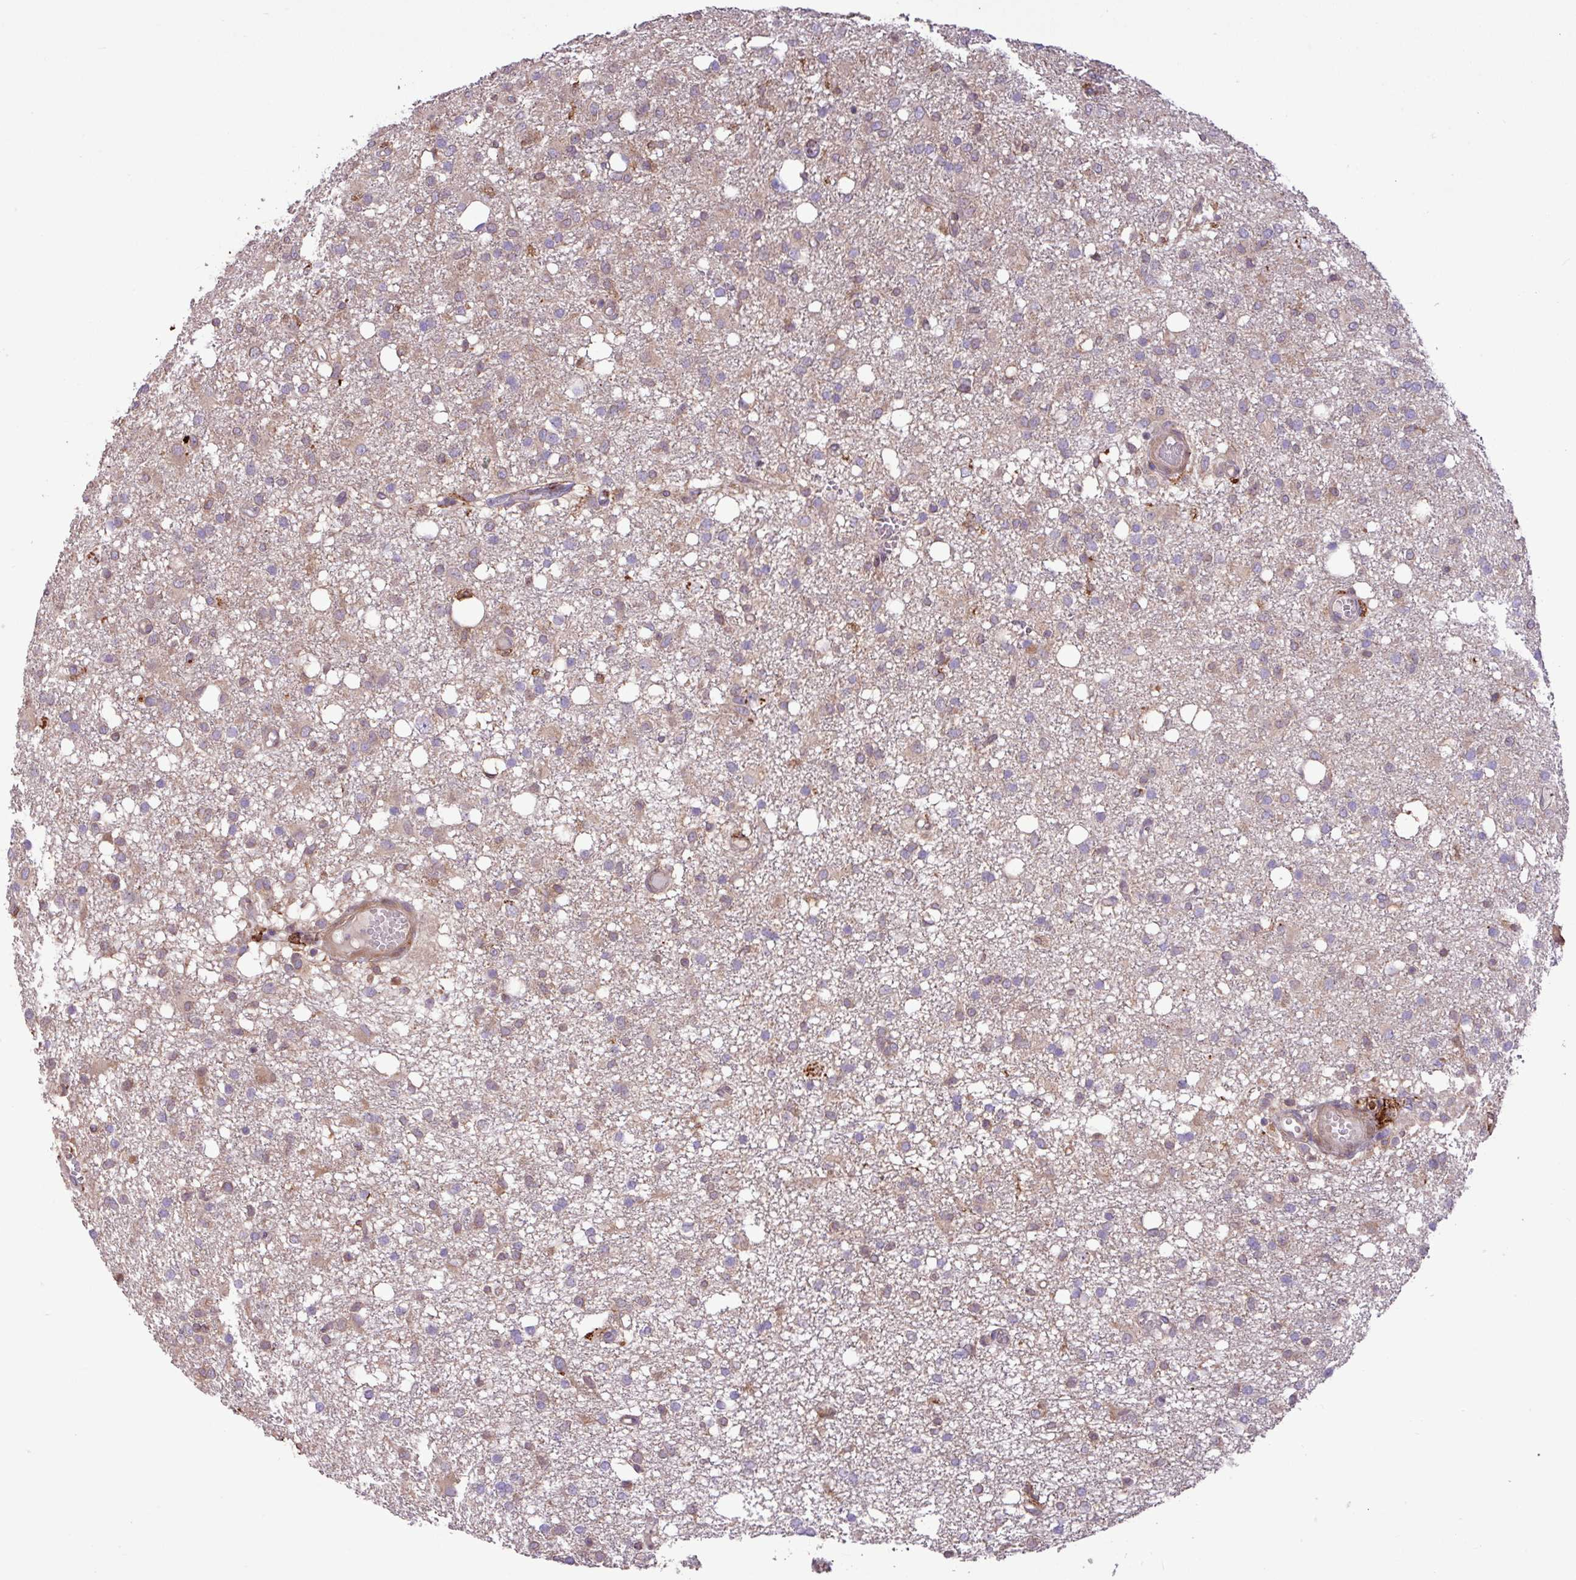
{"staining": {"intensity": "weak", "quantity": "25%-75%", "location": "cytoplasmic/membranous"}, "tissue": "glioma", "cell_type": "Tumor cells", "image_type": "cancer", "snomed": [{"axis": "morphology", "description": "Glioma, malignant, High grade"}, {"axis": "topography", "description": "Brain"}], "caption": "Immunohistochemical staining of malignant glioma (high-grade) displays weak cytoplasmic/membranous protein staining in approximately 25%-75% of tumor cells.", "gene": "ARHGEF25", "patient": {"sex": "female", "age": 59}}